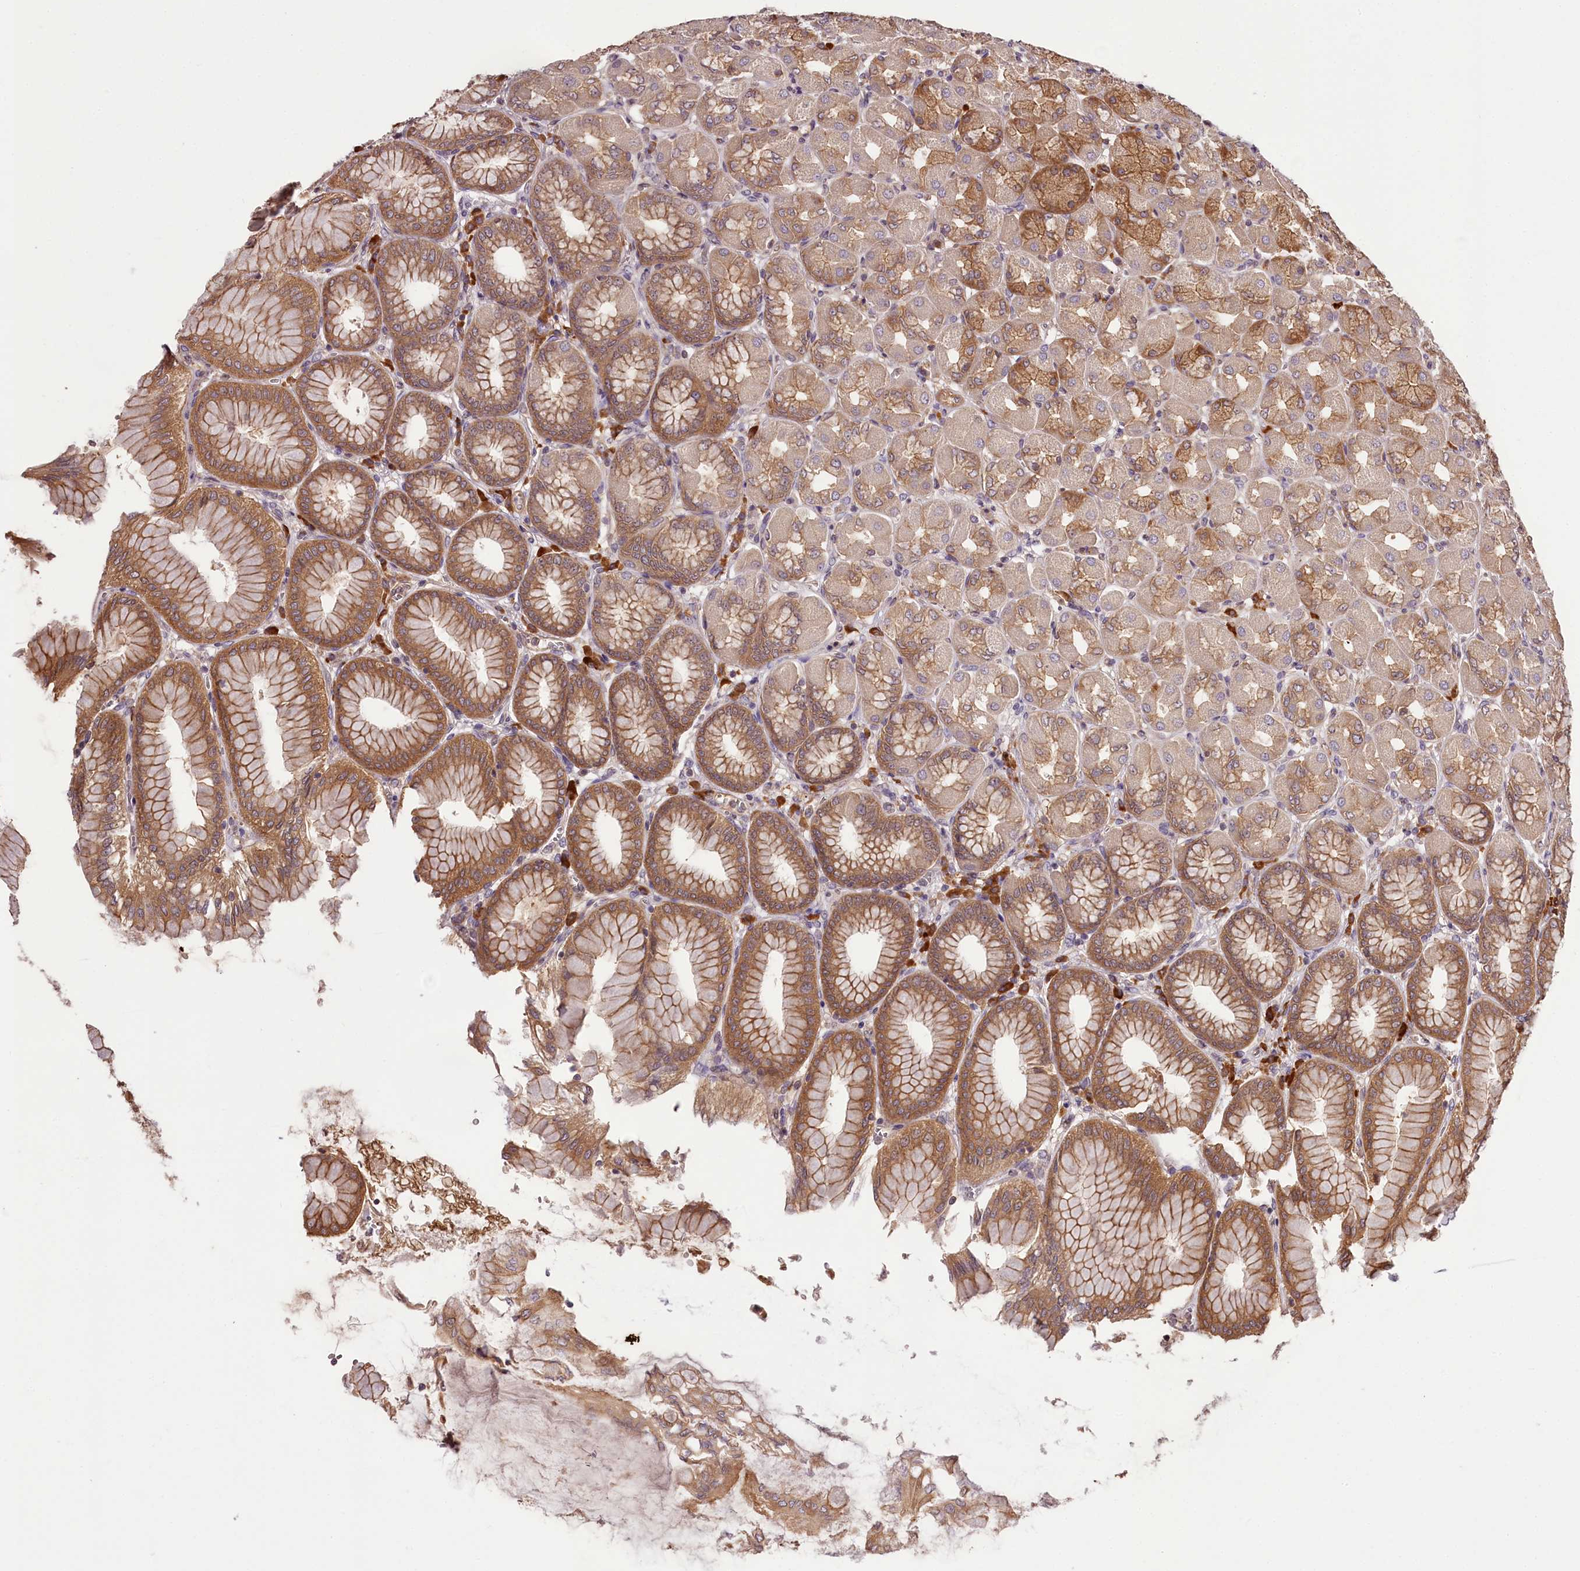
{"staining": {"intensity": "moderate", "quantity": ">75%", "location": "cytoplasmic/membranous"}, "tissue": "stomach", "cell_type": "Glandular cells", "image_type": "normal", "snomed": [{"axis": "morphology", "description": "Normal tissue, NOS"}, {"axis": "topography", "description": "Stomach, upper"}], "caption": "IHC image of normal stomach: human stomach stained using immunohistochemistry exhibits medium levels of moderate protein expression localized specifically in the cytoplasmic/membranous of glandular cells, appearing as a cytoplasmic/membranous brown color.", "gene": "TARS1", "patient": {"sex": "female", "age": 56}}